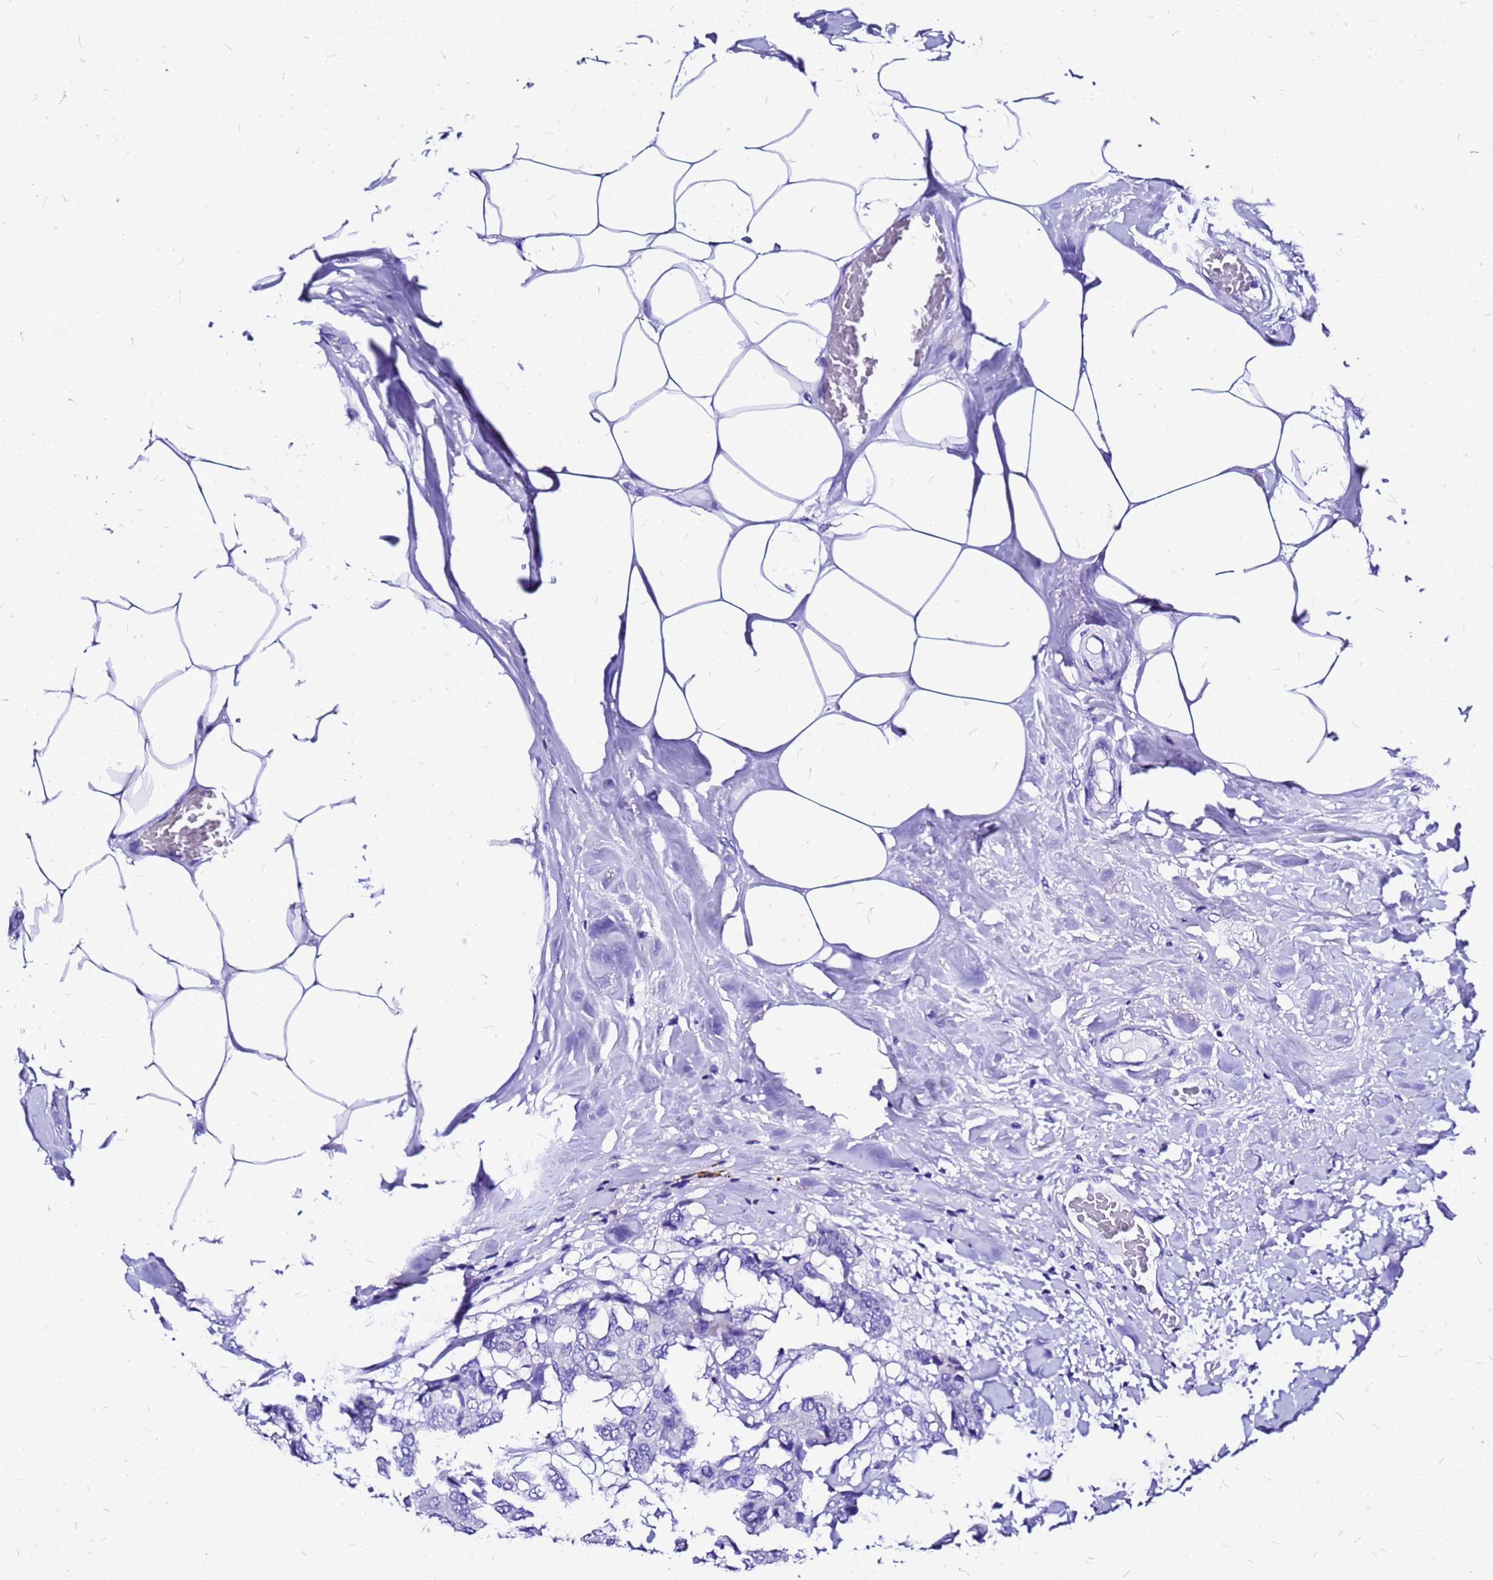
{"staining": {"intensity": "negative", "quantity": "none", "location": "none"}, "tissue": "breast cancer", "cell_type": "Tumor cells", "image_type": "cancer", "snomed": [{"axis": "morphology", "description": "Duct carcinoma"}, {"axis": "topography", "description": "Breast"}], "caption": "This photomicrograph is of breast cancer (intraductal carcinoma) stained with immunohistochemistry to label a protein in brown with the nuclei are counter-stained blue. There is no staining in tumor cells.", "gene": "HERC4", "patient": {"sex": "female", "age": 75}}